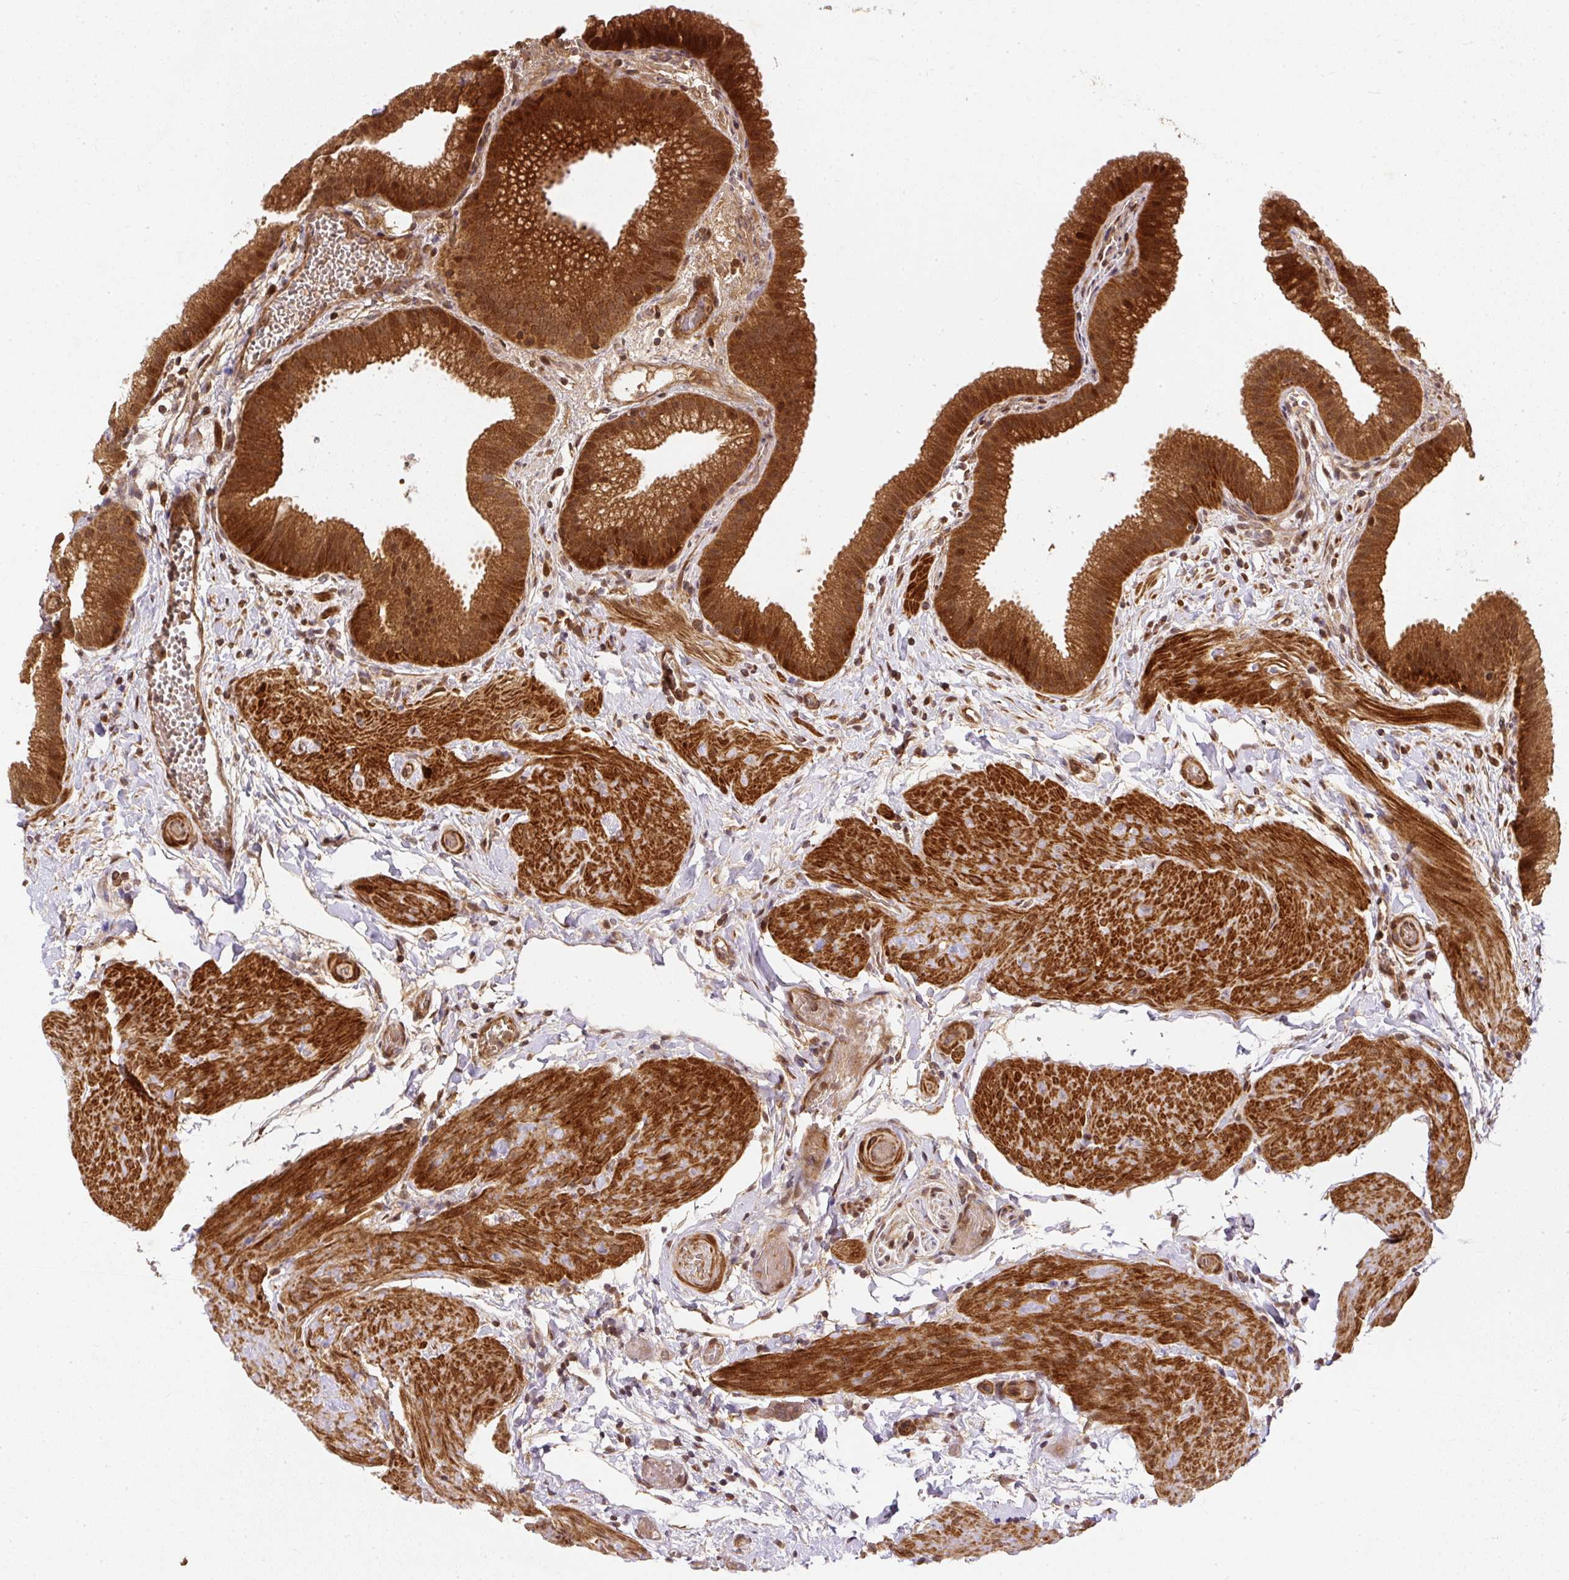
{"staining": {"intensity": "strong", "quantity": ">75%", "location": "cytoplasmic/membranous,nuclear"}, "tissue": "gallbladder", "cell_type": "Glandular cells", "image_type": "normal", "snomed": [{"axis": "morphology", "description": "Normal tissue, NOS"}, {"axis": "topography", "description": "Gallbladder"}], "caption": "Glandular cells reveal high levels of strong cytoplasmic/membranous,nuclear staining in approximately >75% of cells in unremarkable human gallbladder.", "gene": "PSMD1", "patient": {"sex": "female", "age": 63}}